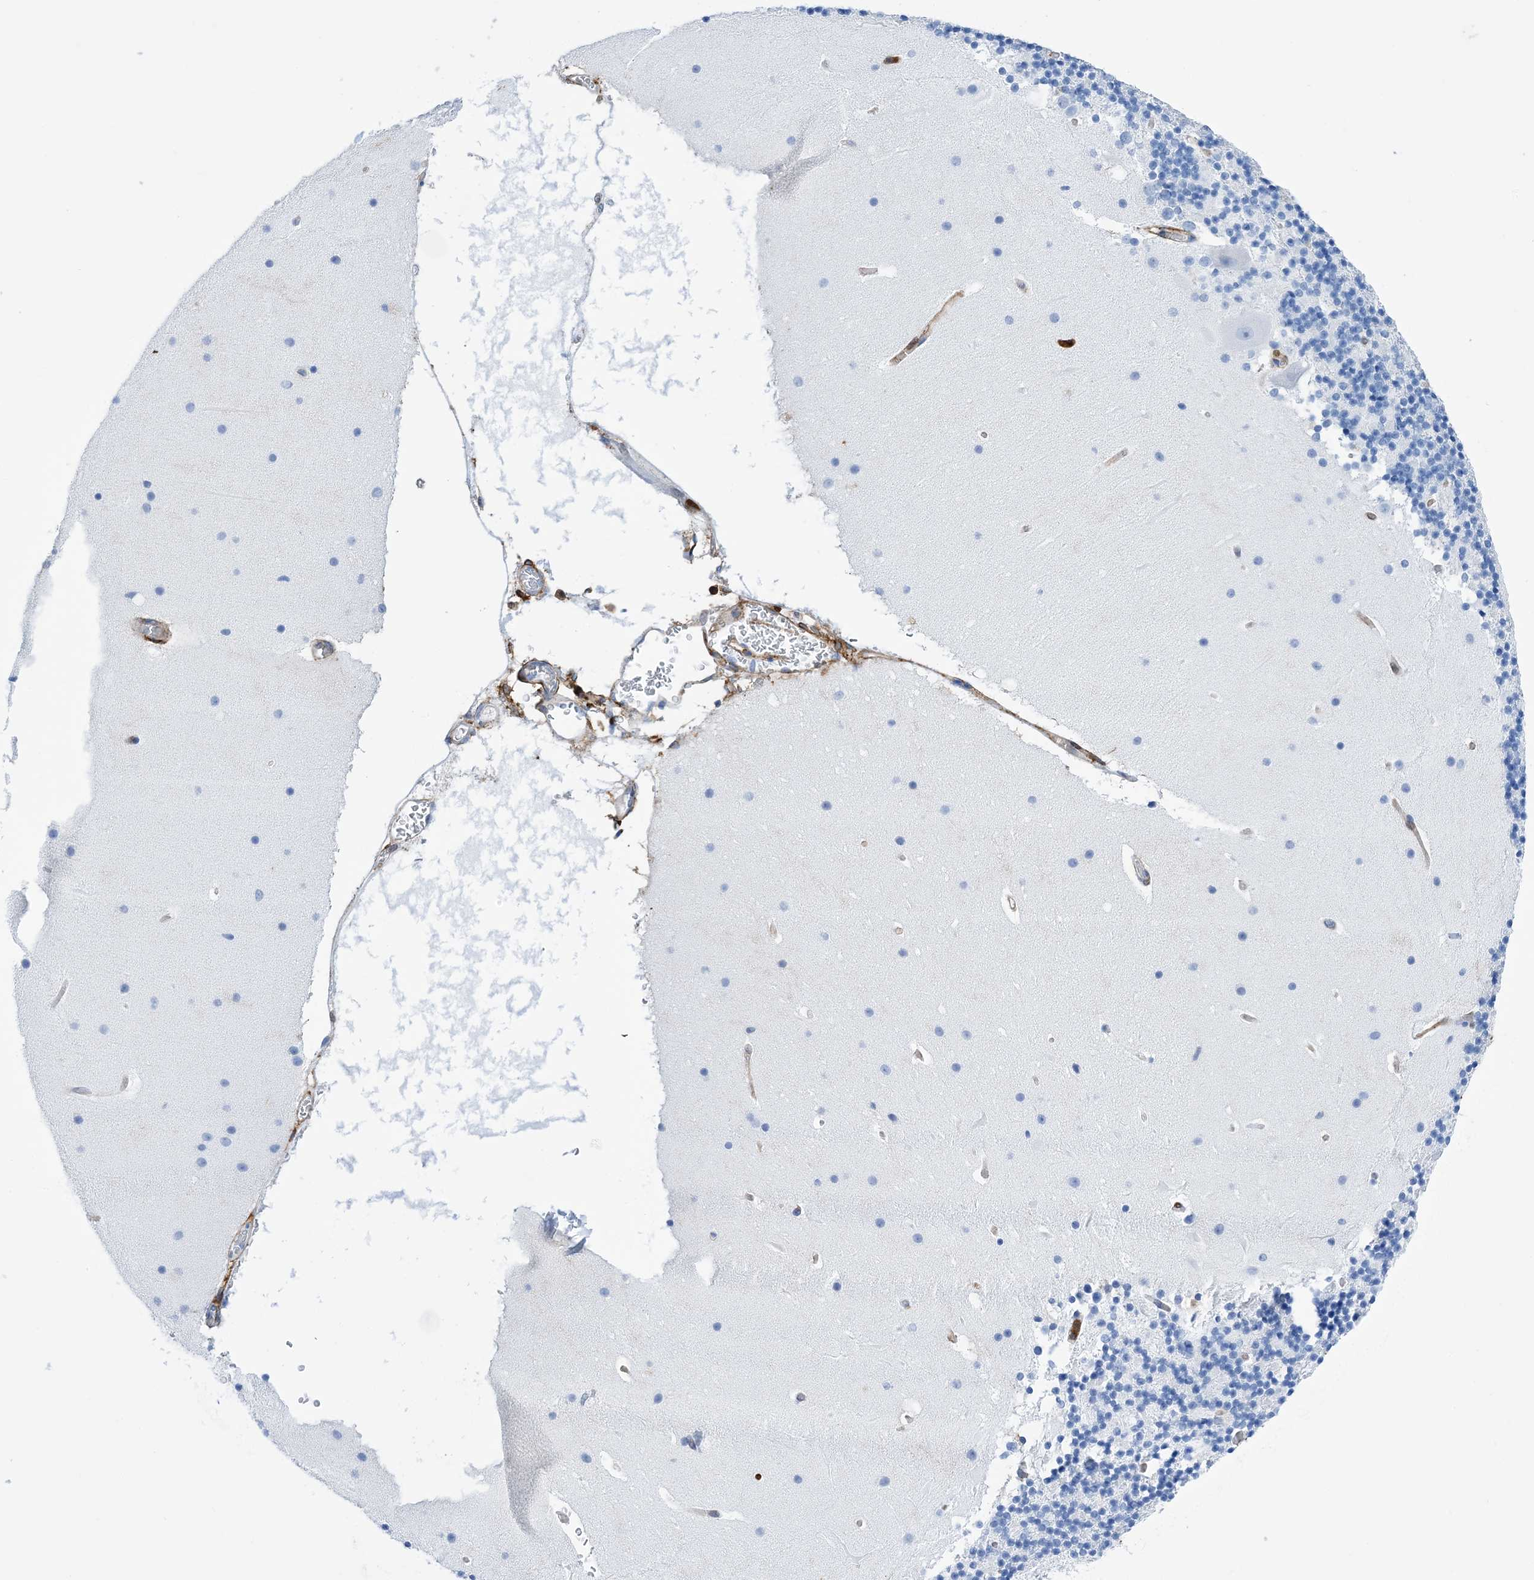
{"staining": {"intensity": "negative", "quantity": "none", "location": "none"}, "tissue": "cerebellum", "cell_type": "Cells in granular layer", "image_type": "normal", "snomed": [{"axis": "morphology", "description": "Normal tissue, NOS"}, {"axis": "topography", "description": "Cerebellum"}], "caption": "High power microscopy histopathology image of an IHC histopathology image of unremarkable cerebellum, revealing no significant positivity in cells in granular layer.", "gene": "ANXA1", "patient": {"sex": "male", "age": 57}}